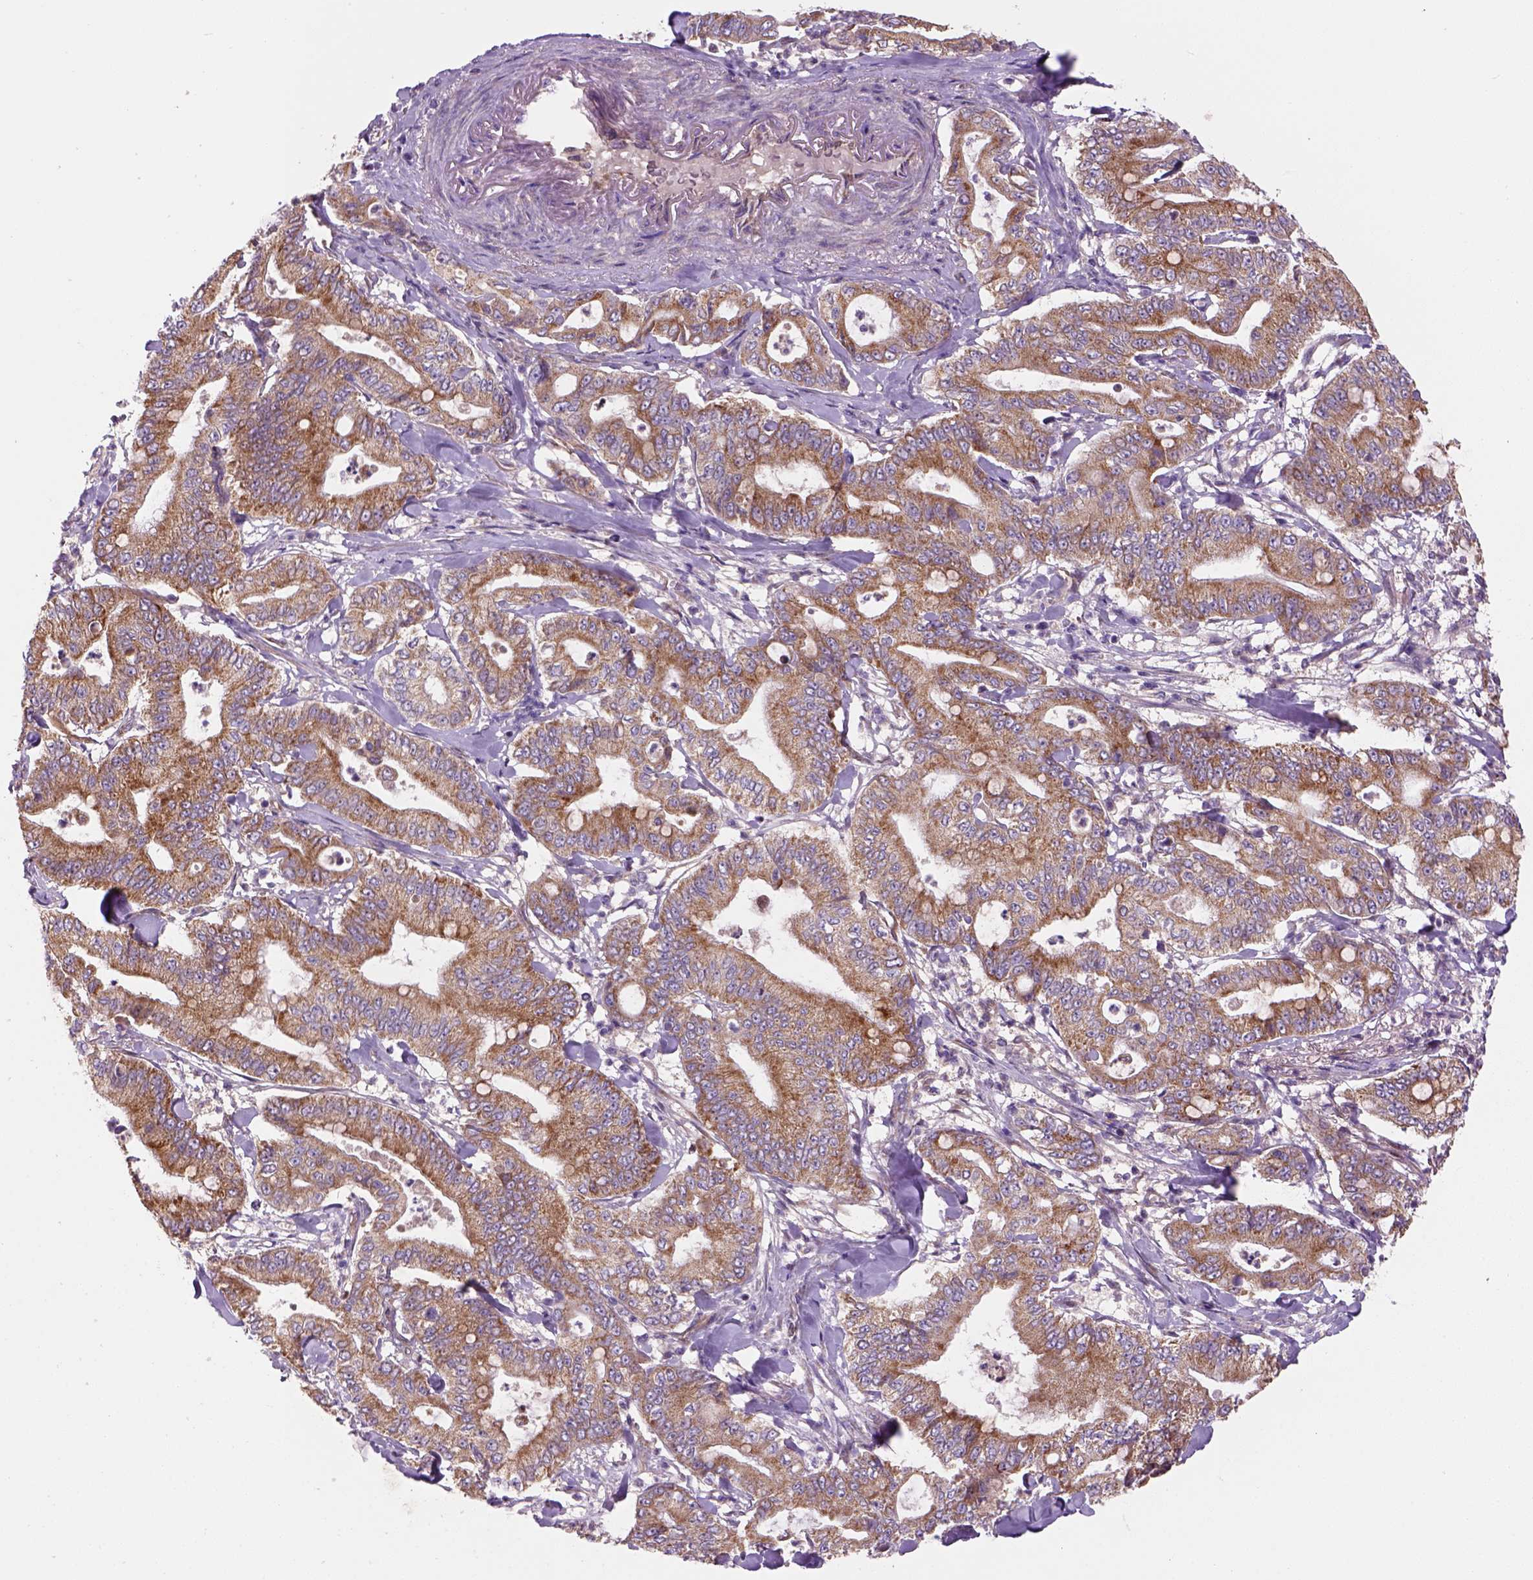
{"staining": {"intensity": "moderate", "quantity": "25%-75%", "location": "cytoplasmic/membranous"}, "tissue": "pancreatic cancer", "cell_type": "Tumor cells", "image_type": "cancer", "snomed": [{"axis": "morphology", "description": "Adenocarcinoma, NOS"}, {"axis": "topography", "description": "Pancreas"}], "caption": "Immunohistochemical staining of pancreatic adenocarcinoma displays moderate cytoplasmic/membranous protein staining in approximately 25%-75% of tumor cells.", "gene": "WARS2", "patient": {"sex": "male", "age": 71}}